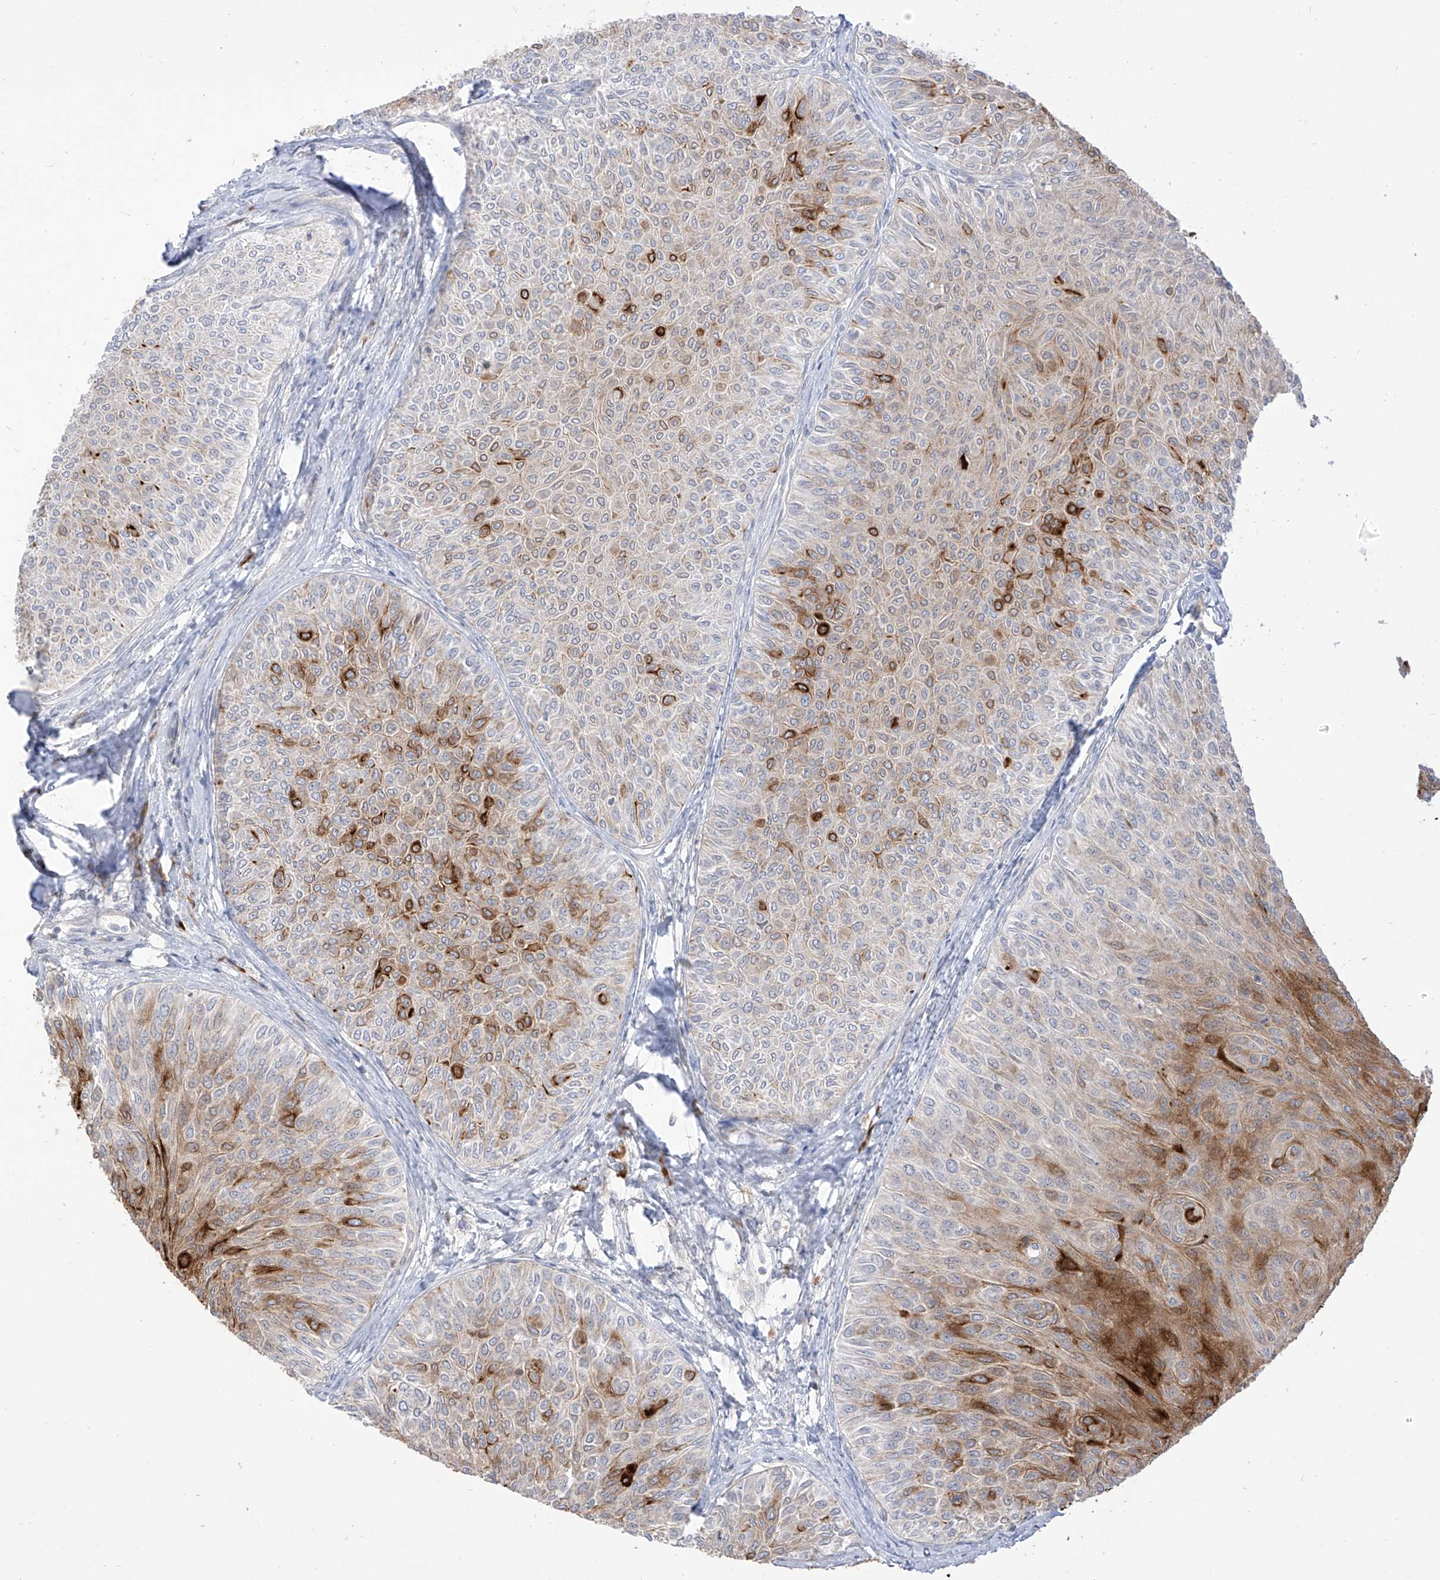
{"staining": {"intensity": "strong", "quantity": "25%-75%", "location": "cytoplasmic/membranous"}, "tissue": "urothelial cancer", "cell_type": "Tumor cells", "image_type": "cancer", "snomed": [{"axis": "morphology", "description": "Urothelial carcinoma, Low grade"}, {"axis": "topography", "description": "Urinary bladder"}], "caption": "Immunohistochemistry (IHC) (DAB (3,3'-diaminobenzidine)) staining of urothelial cancer reveals strong cytoplasmic/membranous protein expression in about 25%-75% of tumor cells. The protein of interest is stained brown, and the nuclei are stained in blue (DAB (3,3'-diaminobenzidine) IHC with brightfield microscopy, high magnification).", "gene": "SYTL3", "patient": {"sex": "male", "age": 78}}